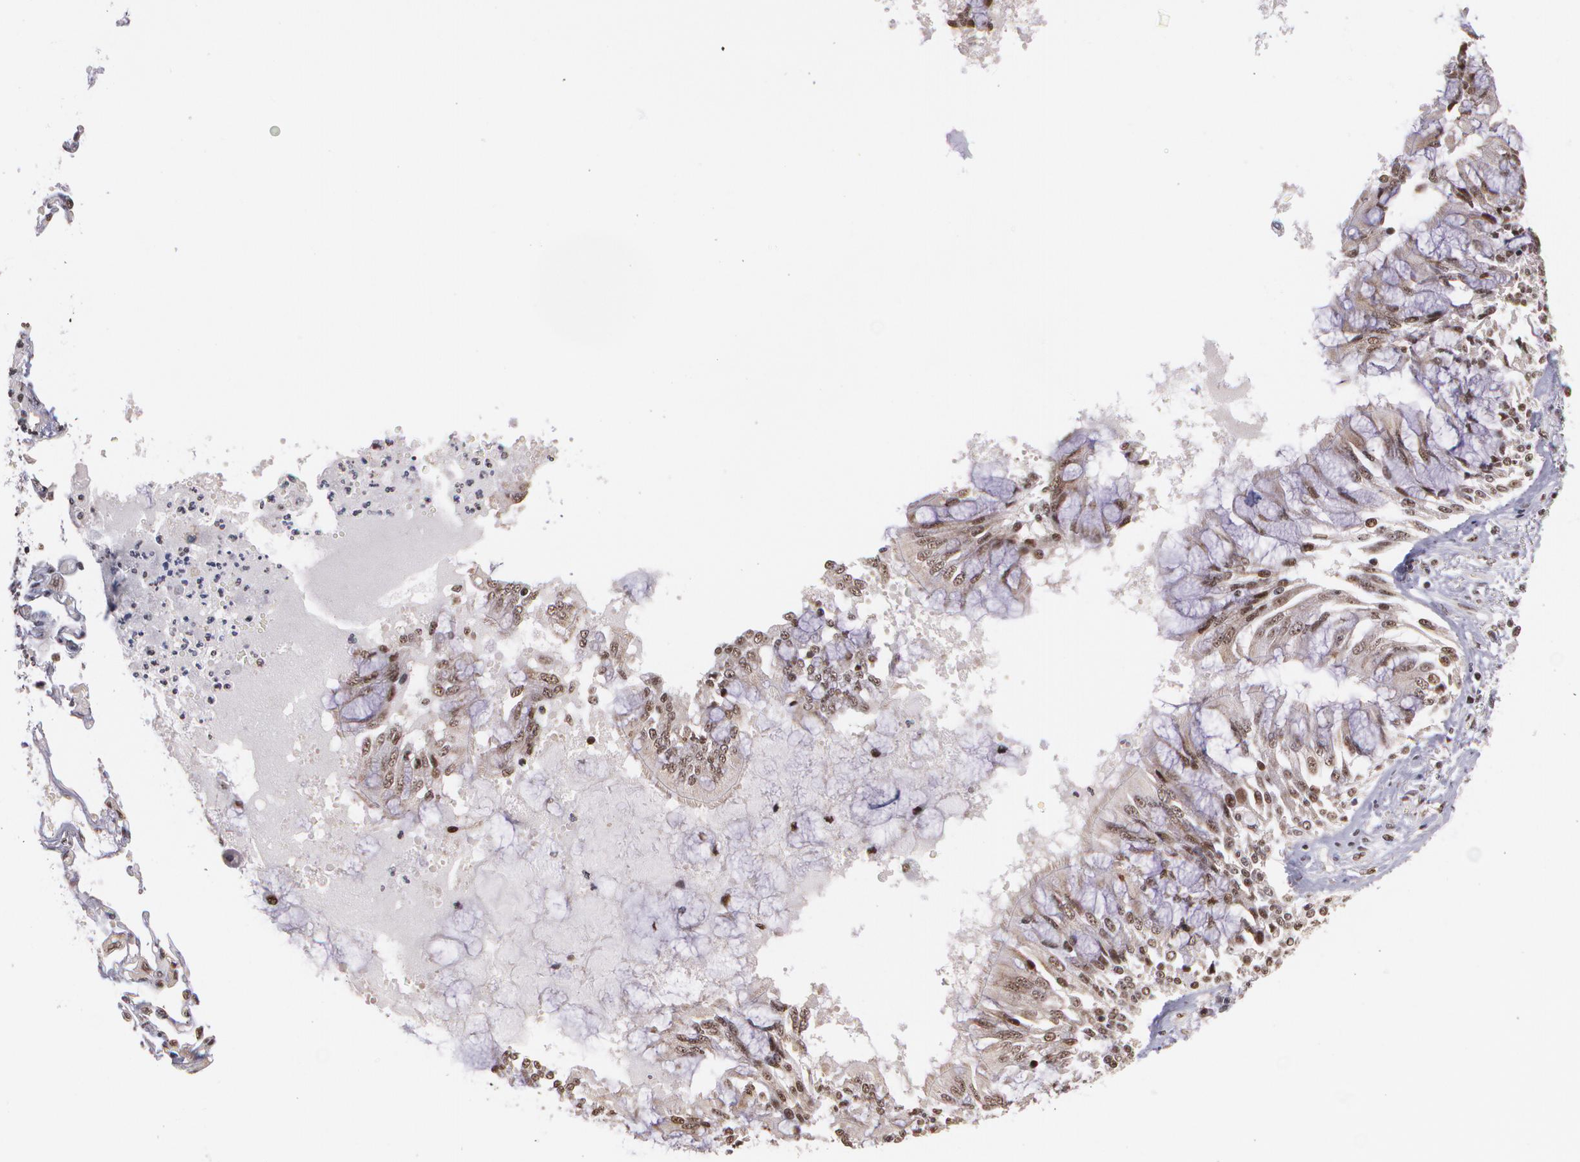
{"staining": {"intensity": "strong", "quantity": ">75%", "location": "cytoplasmic/membranous,nuclear"}, "tissue": "bronchus", "cell_type": "Respiratory epithelial cells", "image_type": "normal", "snomed": [{"axis": "morphology", "description": "Normal tissue, NOS"}, {"axis": "topography", "description": "Cartilage tissue"}, {"axis": "topography", "description": "Bronchus"}, {"axis": "topography", "description": "Lung"}, {"axis": "topography", "description": "Peripheral nerve tissue"}], "caption": "The histopathology image shows staining of benign bronchus, revealing strong cytoplasmic/membranous,nuclear protein staining (brown color) within respiratory epithelial cells.", "gene": "C6orf15", "patient": {"sex": "female", "age": 49}}